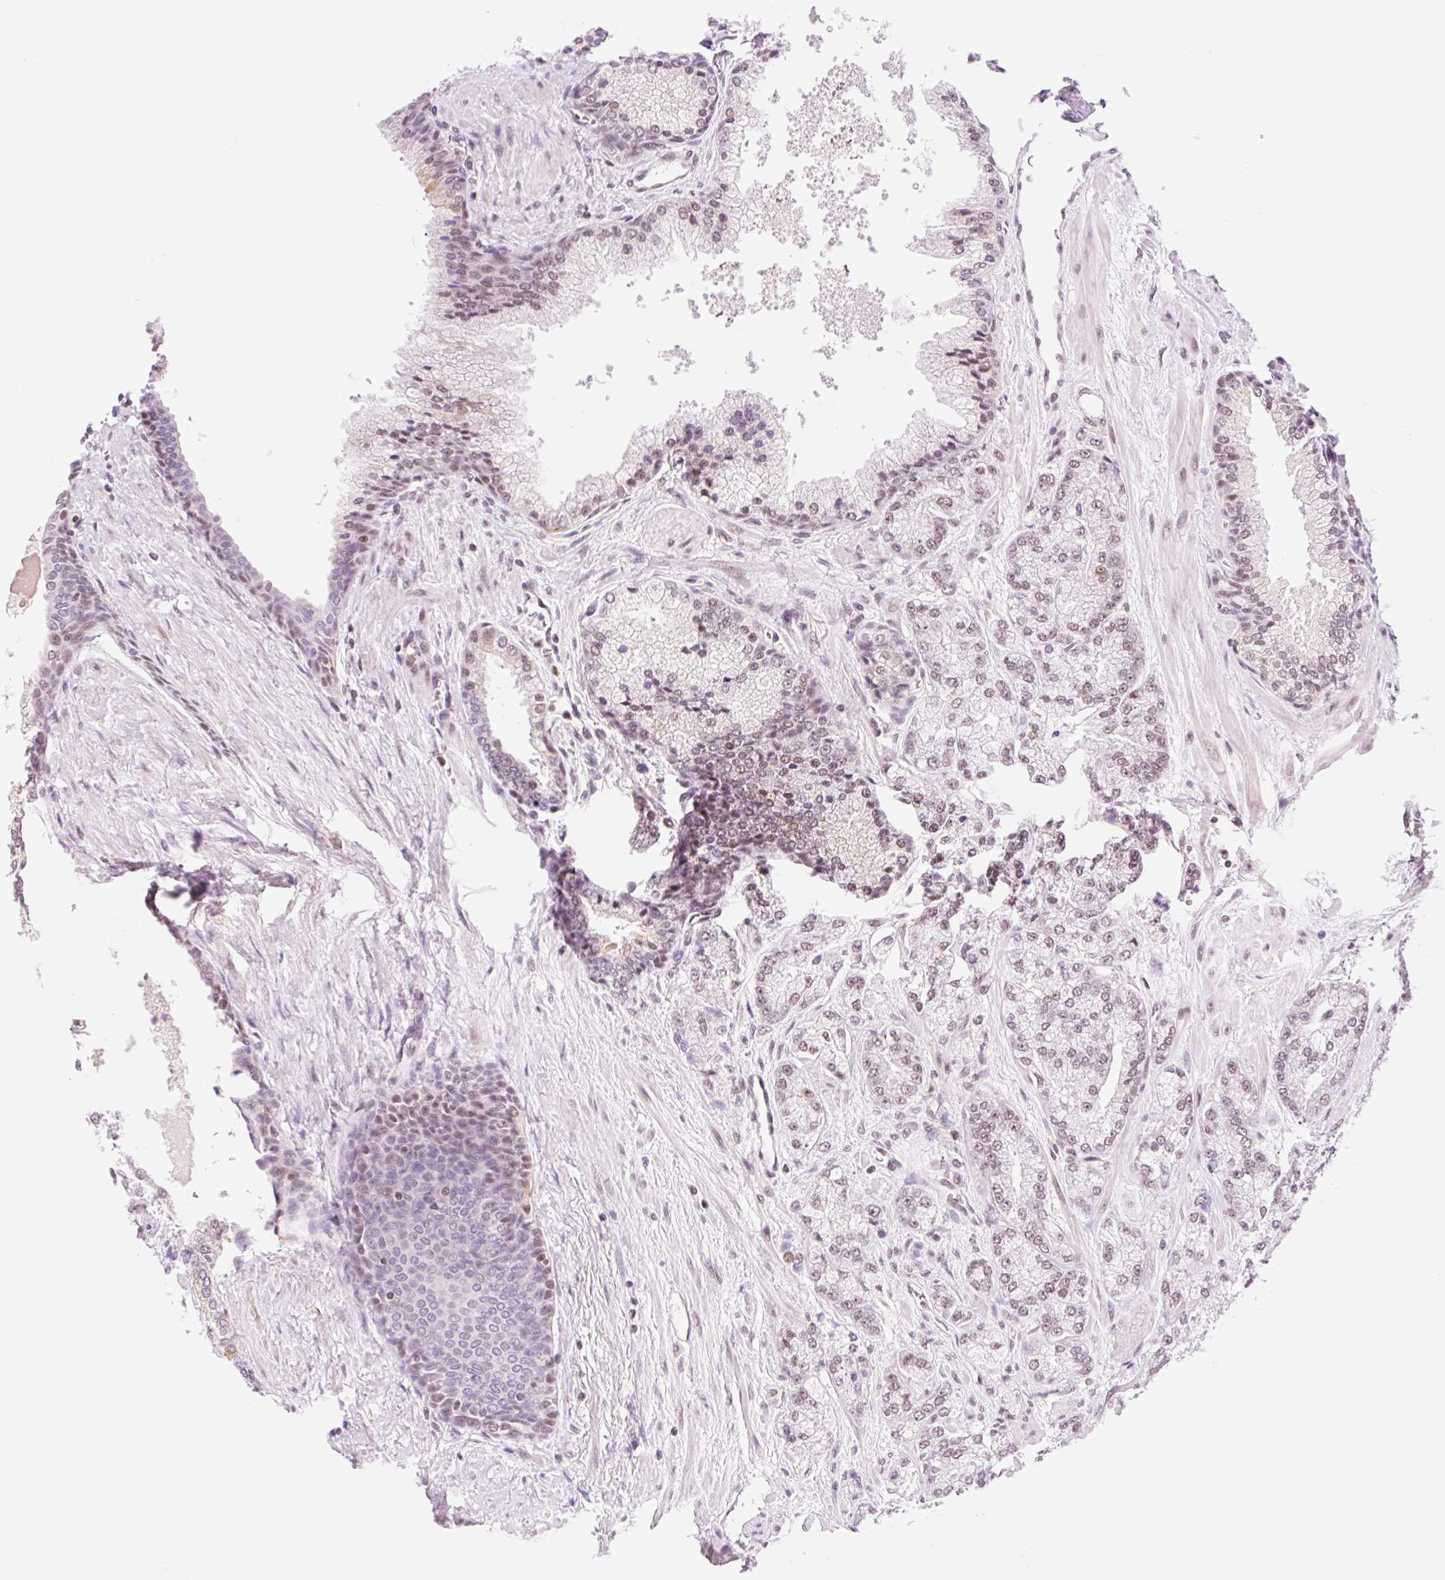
{"staining": {"intensity": "weak", "quantity": "25%-75%", "location": "nuclear"}, "tissue": "prostate cancer", "cell_type": "Tumor cells", "image_type": "cancer", "snomed": [{"axis": "morphology", "description": "Adenocarcinoma, High grade"}, {"axis": "topography", "description": "Prostate"}], "caption": "High-power microscopy captured an immunohistochemistry micrograph of prostate cancer (adenocarcinoma (high-grade)), revealing weak nuclear positivity in approximately 25%-75% of tumor cells.", "gene": "PRDM11", "patient": {"sex": "male", "age": 68}}